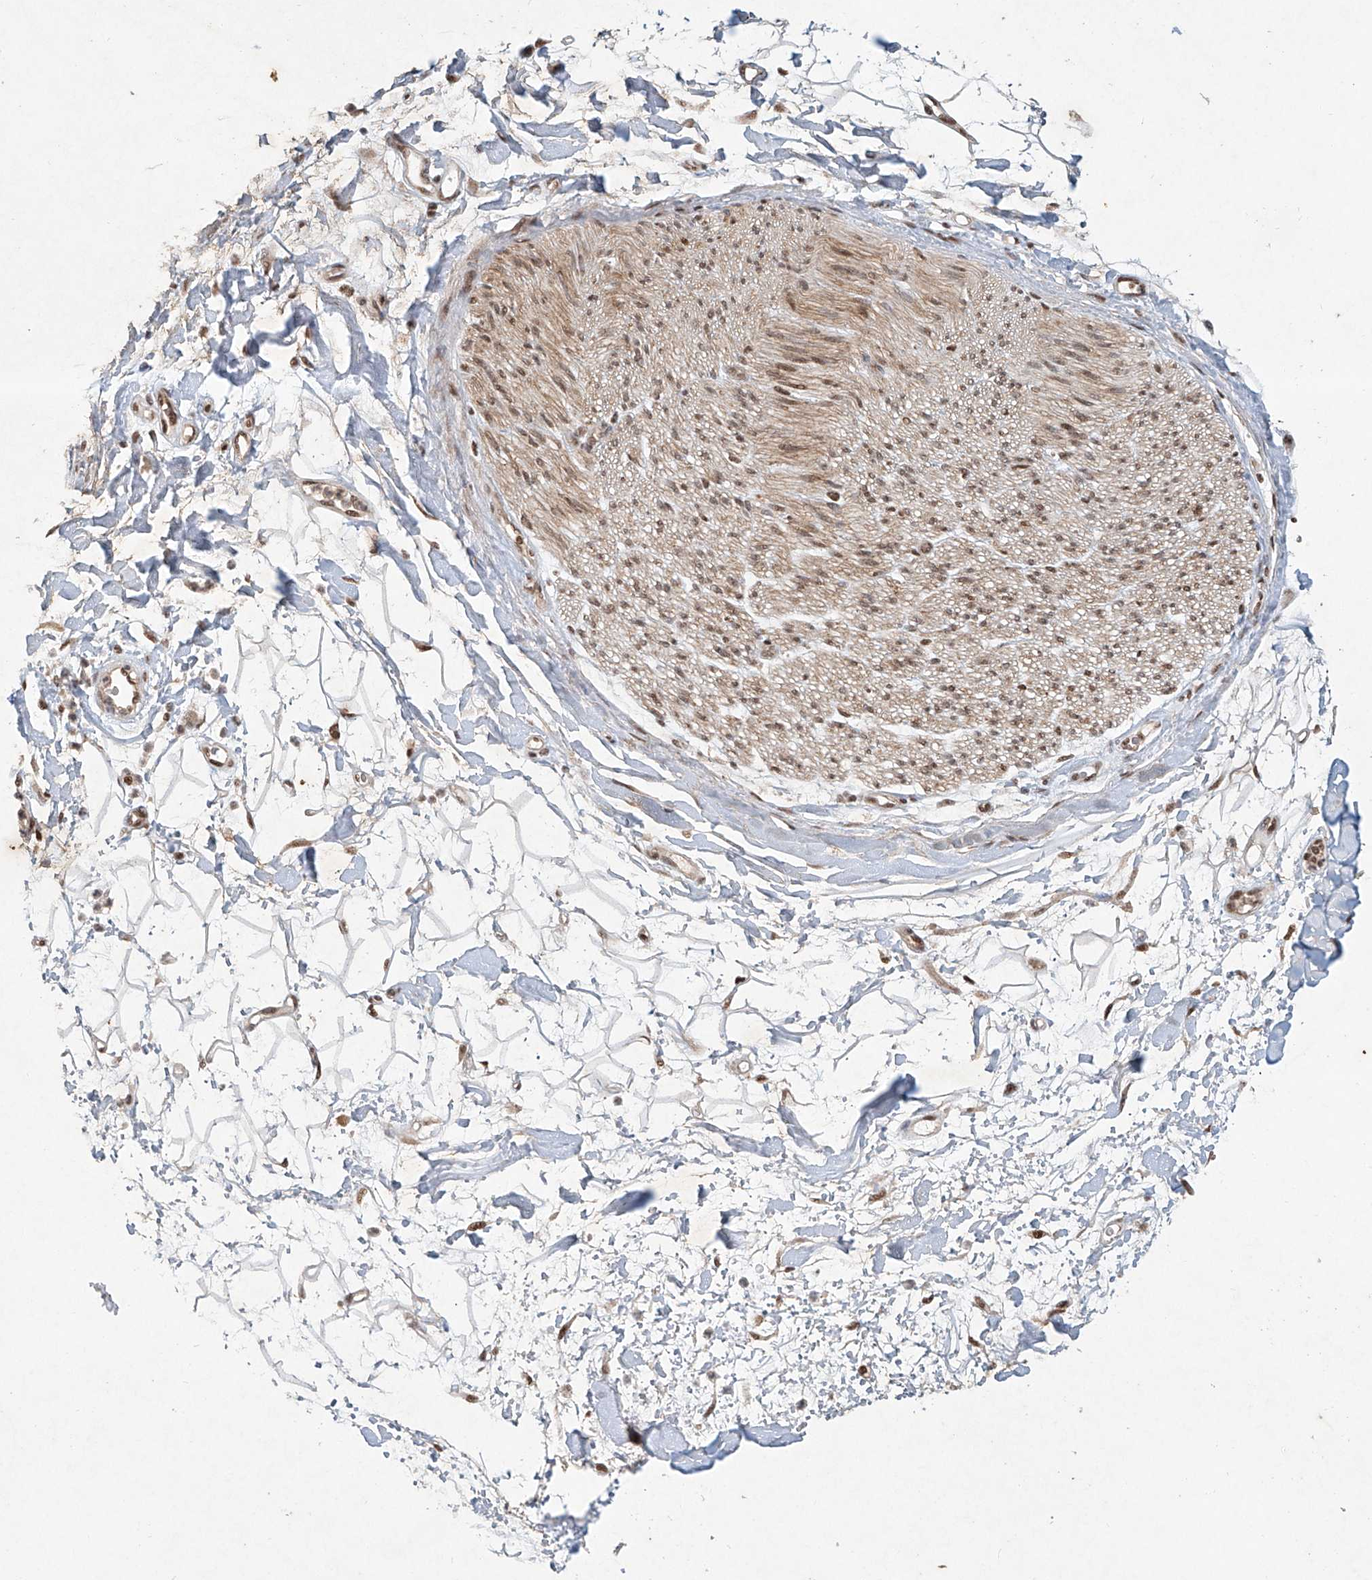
{"staining": {"intensity": "weak", "quantity": ">75%", "location": "cytoplasmic/membranous"}, "tissue": "adipose tissue", "cell_type": "Adipocytes", "image_type": "normal", "snomed": [{"axis": "morphology", "description": "Normal tissue, NOS"}, {"axis": "morphology", "description": "Adenocarcinoma, NOS"}, {"axis": "topography", "description": "Pancreas"}, {"axis": "topography", "description": "Peripheral nerve tissue"}], "caption": "Adipocytes demonstrate low levels of weak cytoplasmic/membranous positivity in about >75% of cells in normal adipose tissue.", "gene": "ZNF470", "patient": {"sex": "male", "age": 59}}